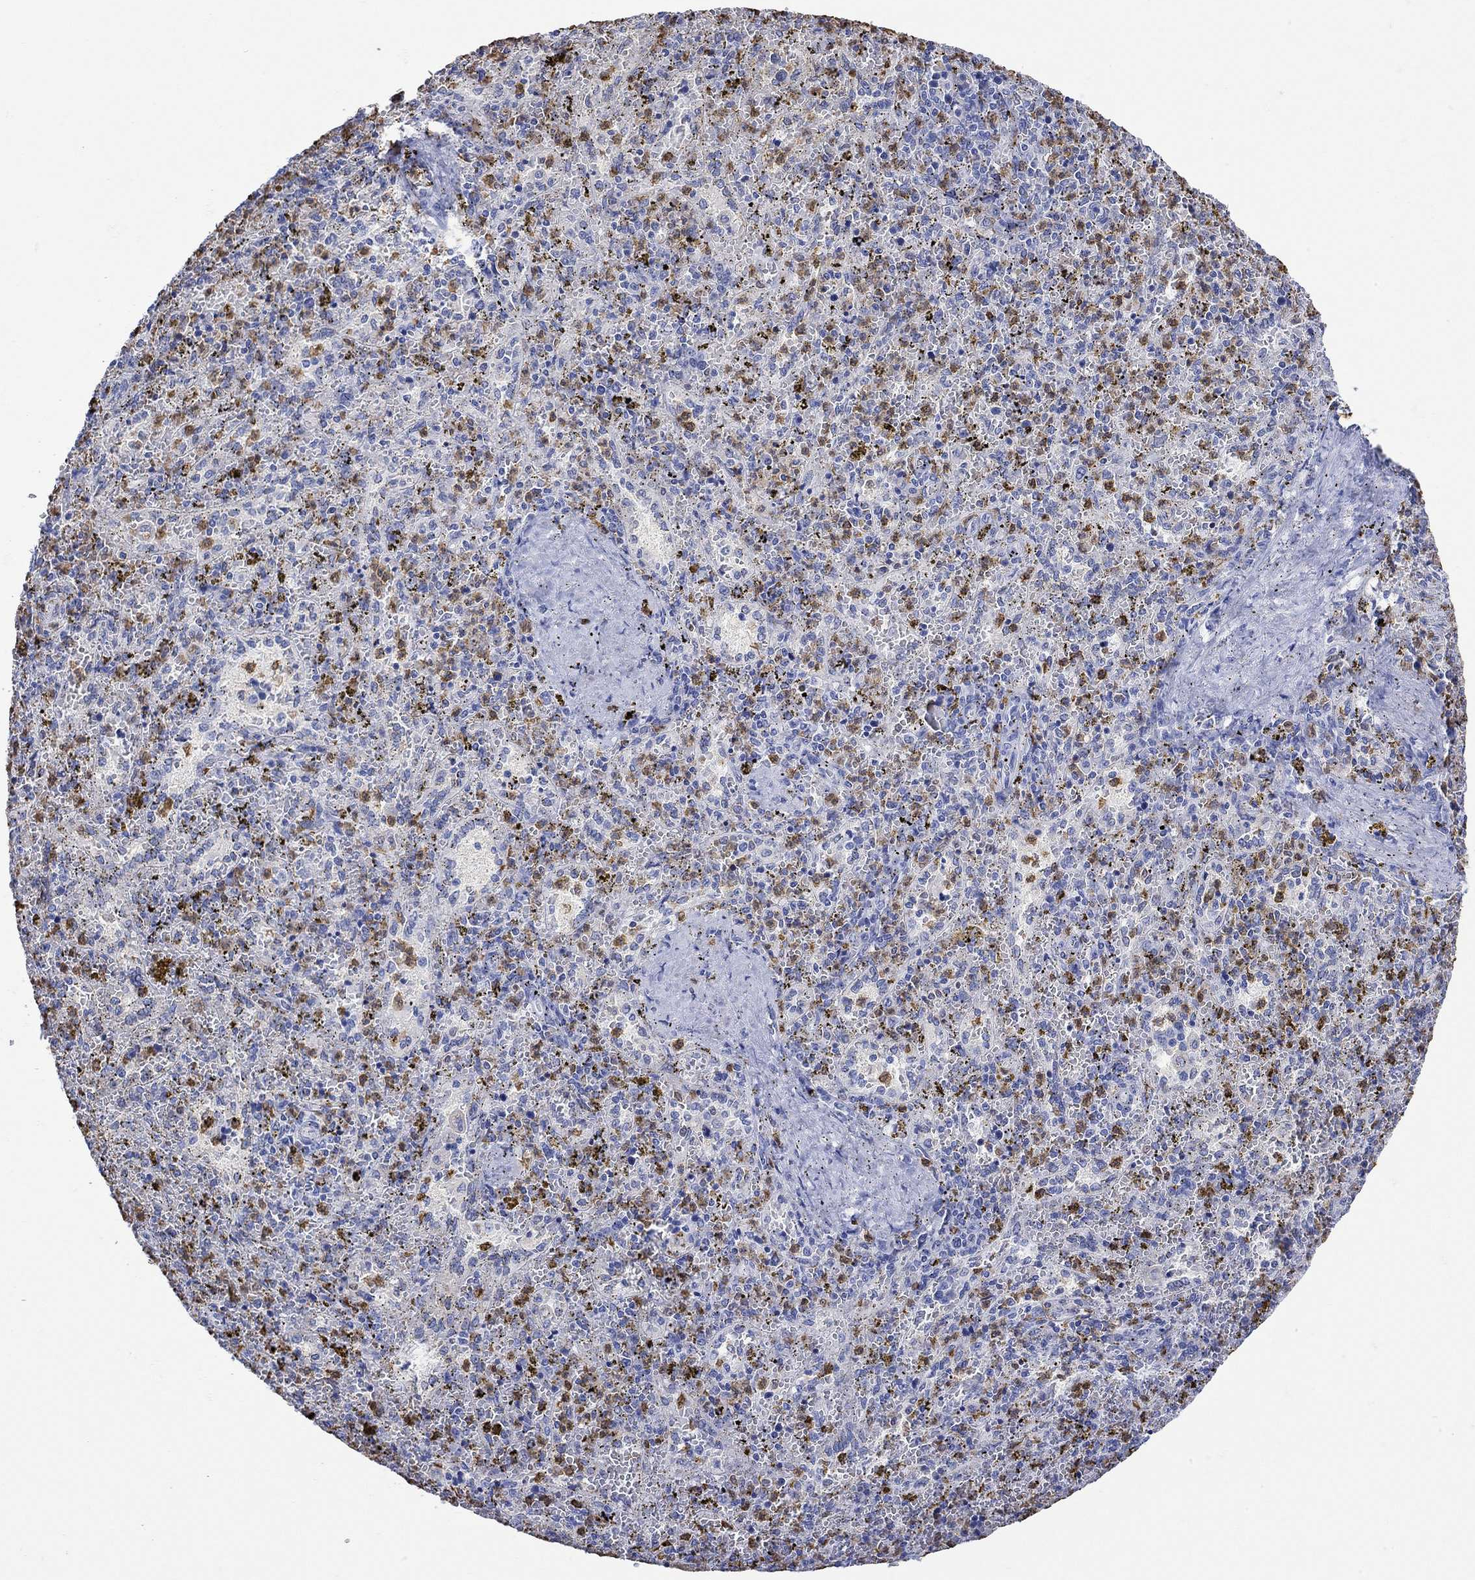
{"staining": {"intensity": "moderate", "quantity": "25%-75%", "location": "cytoplasmic/membranous"}, "tissue": "spleen", "cell_type": "Cells in red pulp", "image_type": "normal", "snomed": [{"axis": "morphology", "description": "Normal tissue, NOS"}, {"axis": "topography", "description": "Spleen"}], "caption": "The image reveals staining of benign spleen, revealing moderate cytoplasmic/membranous protein expression (brown color) within cells in red pulp.", "gene": "LINGO3", "patient": {"sex": "female", "age": 50}}